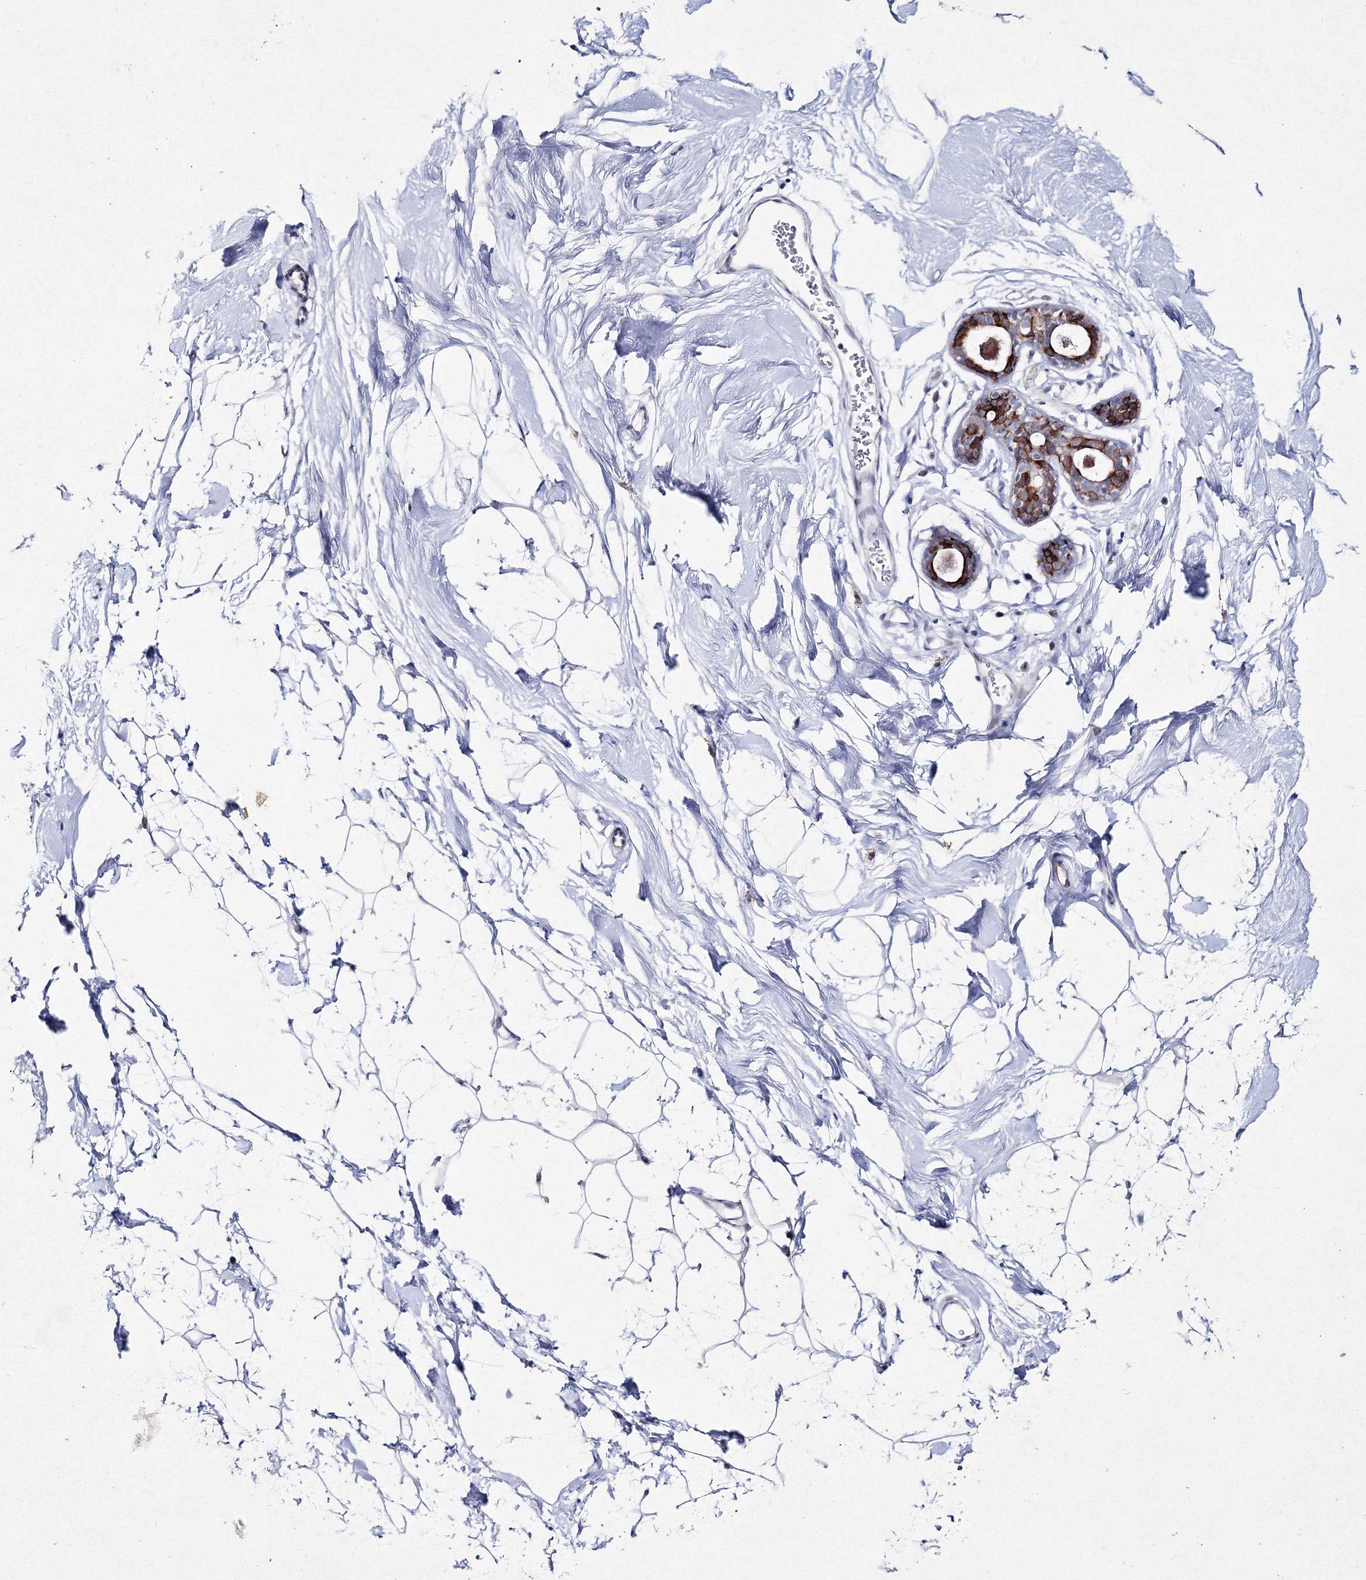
{"staining": {"intensity": "negative", "quantity": "none", "location": "none"}, "tissue": "breast", "cell_type": "Adipocytes", "image_type": "normal", "snomed": [{"axis": "morphology", "description": "Normal tissue, NOS"}, {"axis": "topography", "description": "Breast"}], "caption": "There is no significant positivity in adipocytes of breast. (Immunohistochemistry, brightfield microscopy, high magnification).", "gene": "SMIM29", "patient": {"sex": "female", "age": 26}}